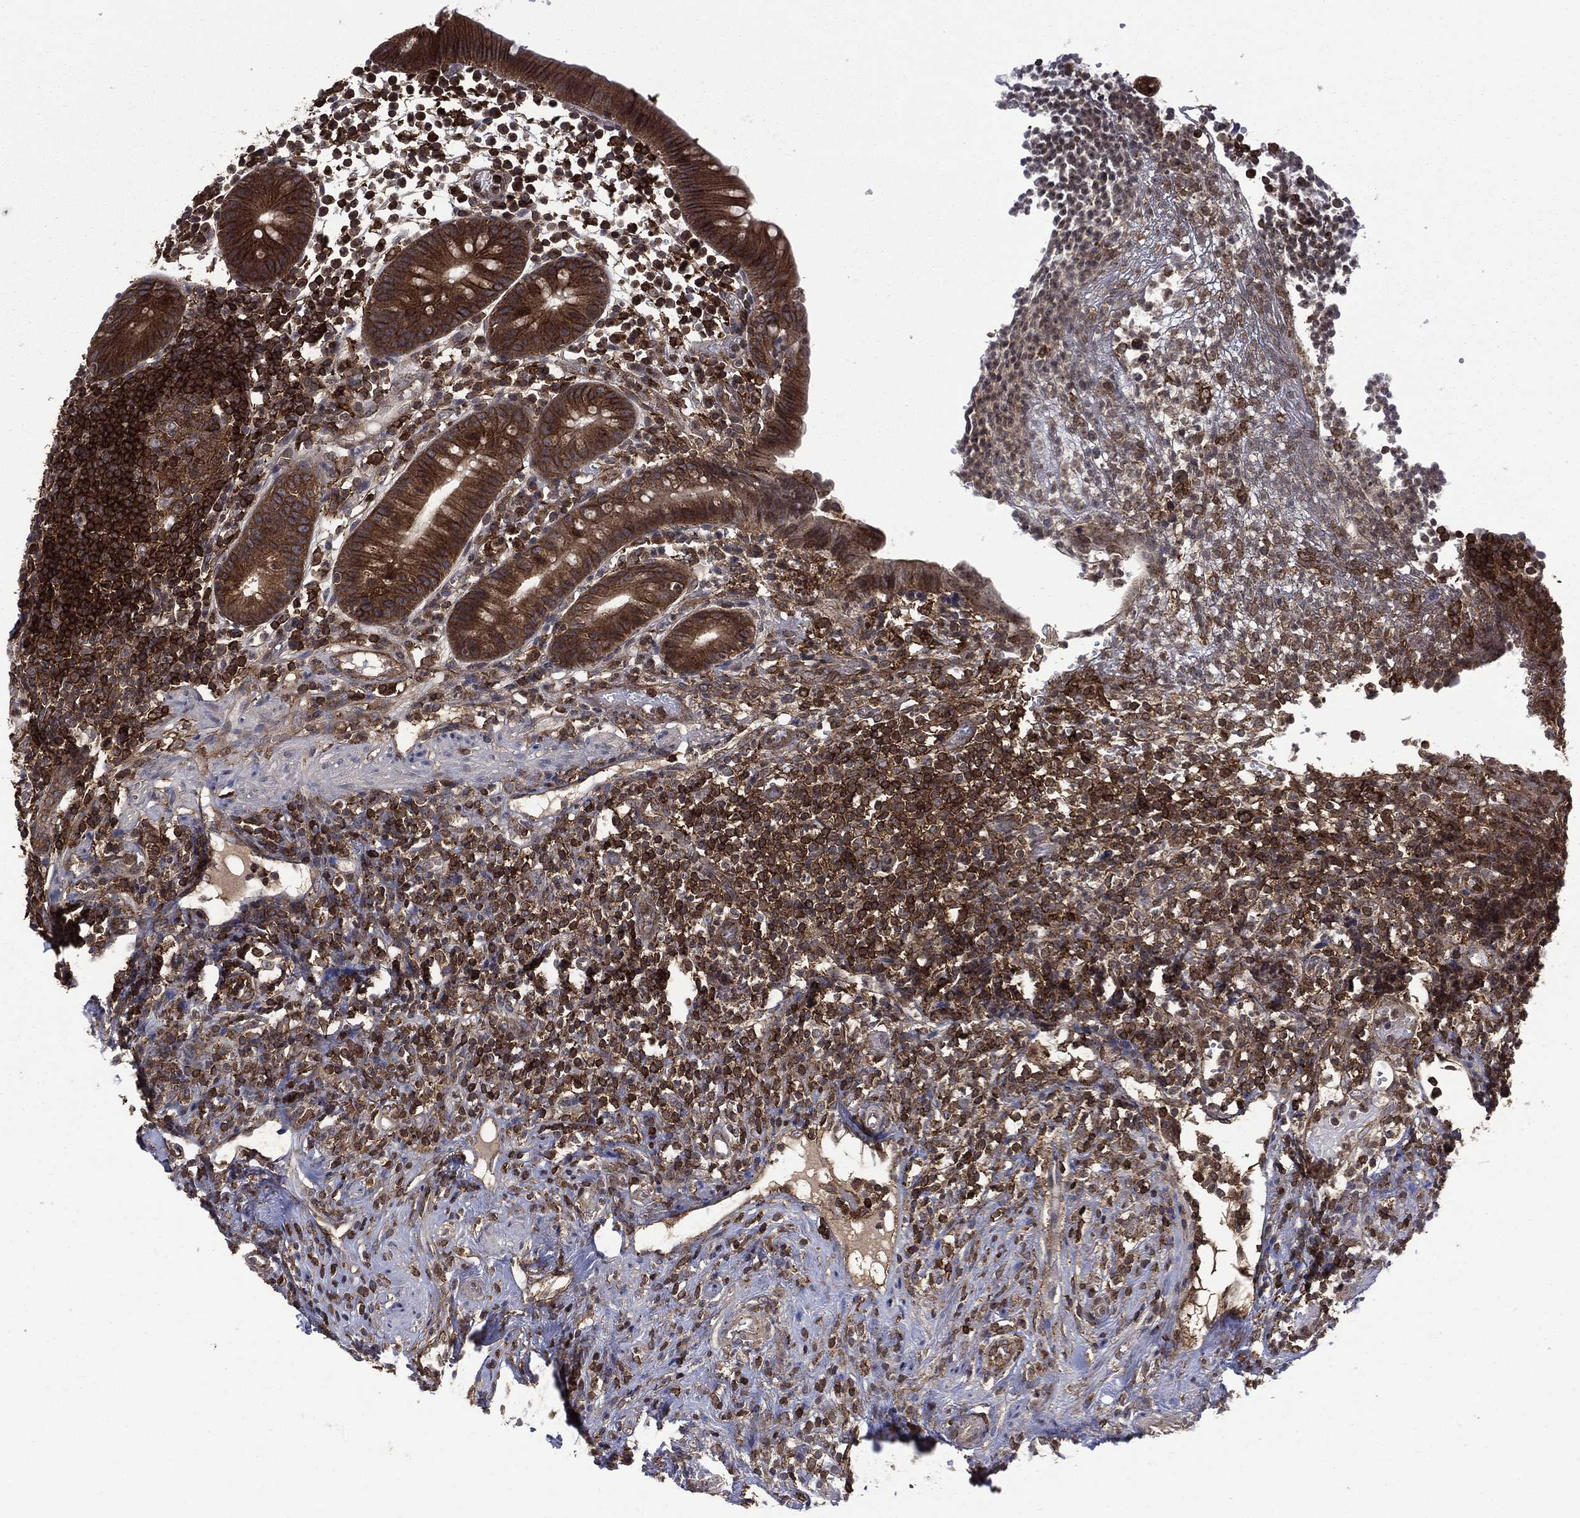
{"staining": {"intensity": "strong", "quantity": "25%-75%", "location": "cytoplasmic/membranous"}, "tissue": "appendix", "cell_type": "Glandular cells", "image_type": "normal", "snomed": [{"axis": "morphology", "description": "Normal tissue, NOS"}, {"axis": "topography", "description": "Appendix"}], "caption": "Protein staining demonstrates strong cytoplasmic/membranous positivity in about 25%-75% of glandular cells in benign appendix. Using DAB (brown) and hematoxylin (blue) stains, captured at high magnification using brightfield microscopy.", "gene": "SNX5", "patient": {"sex": "female", "age": 40}}